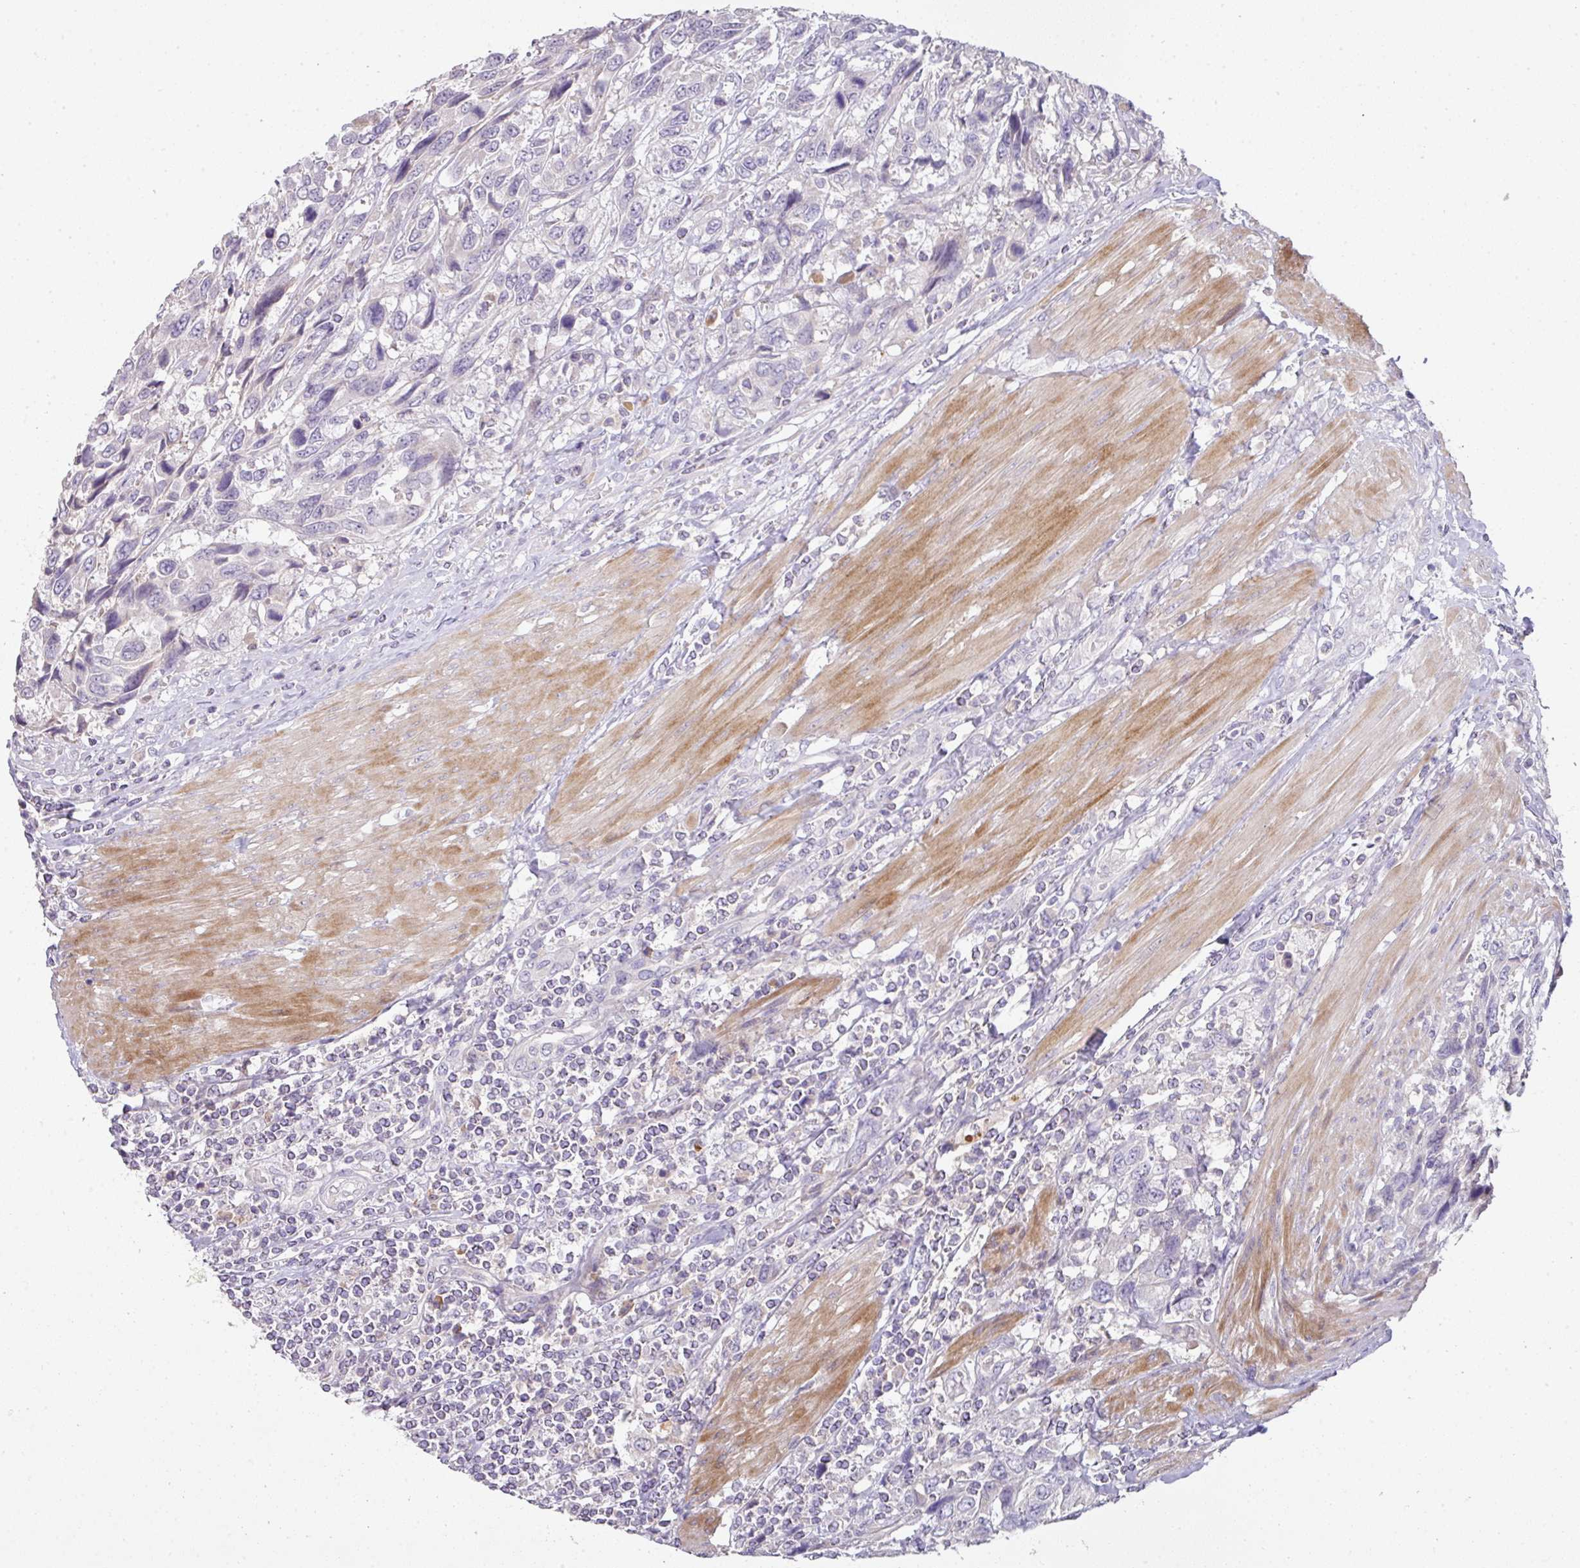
{"staining": {"intensity": "negative", "quantity": "none", "location": "none"}, "tissue": "urothelial cancer", "cell_type": "Tumor cells", "image_type": "cancer", "snomed": [{"axis": "morphology", "description": "Urothelial carcinoma, High grade"}, {"axis": "topography", "description": "Urinary bladder"}], "caption": "A high-resolution image shows immunohistochemistry staining of urothelial carcinoma (high-grade), which reveals no significant staining in tumor cells.", "gene": "ZNF266", "patient": {"sex": "female", "age": 70}}